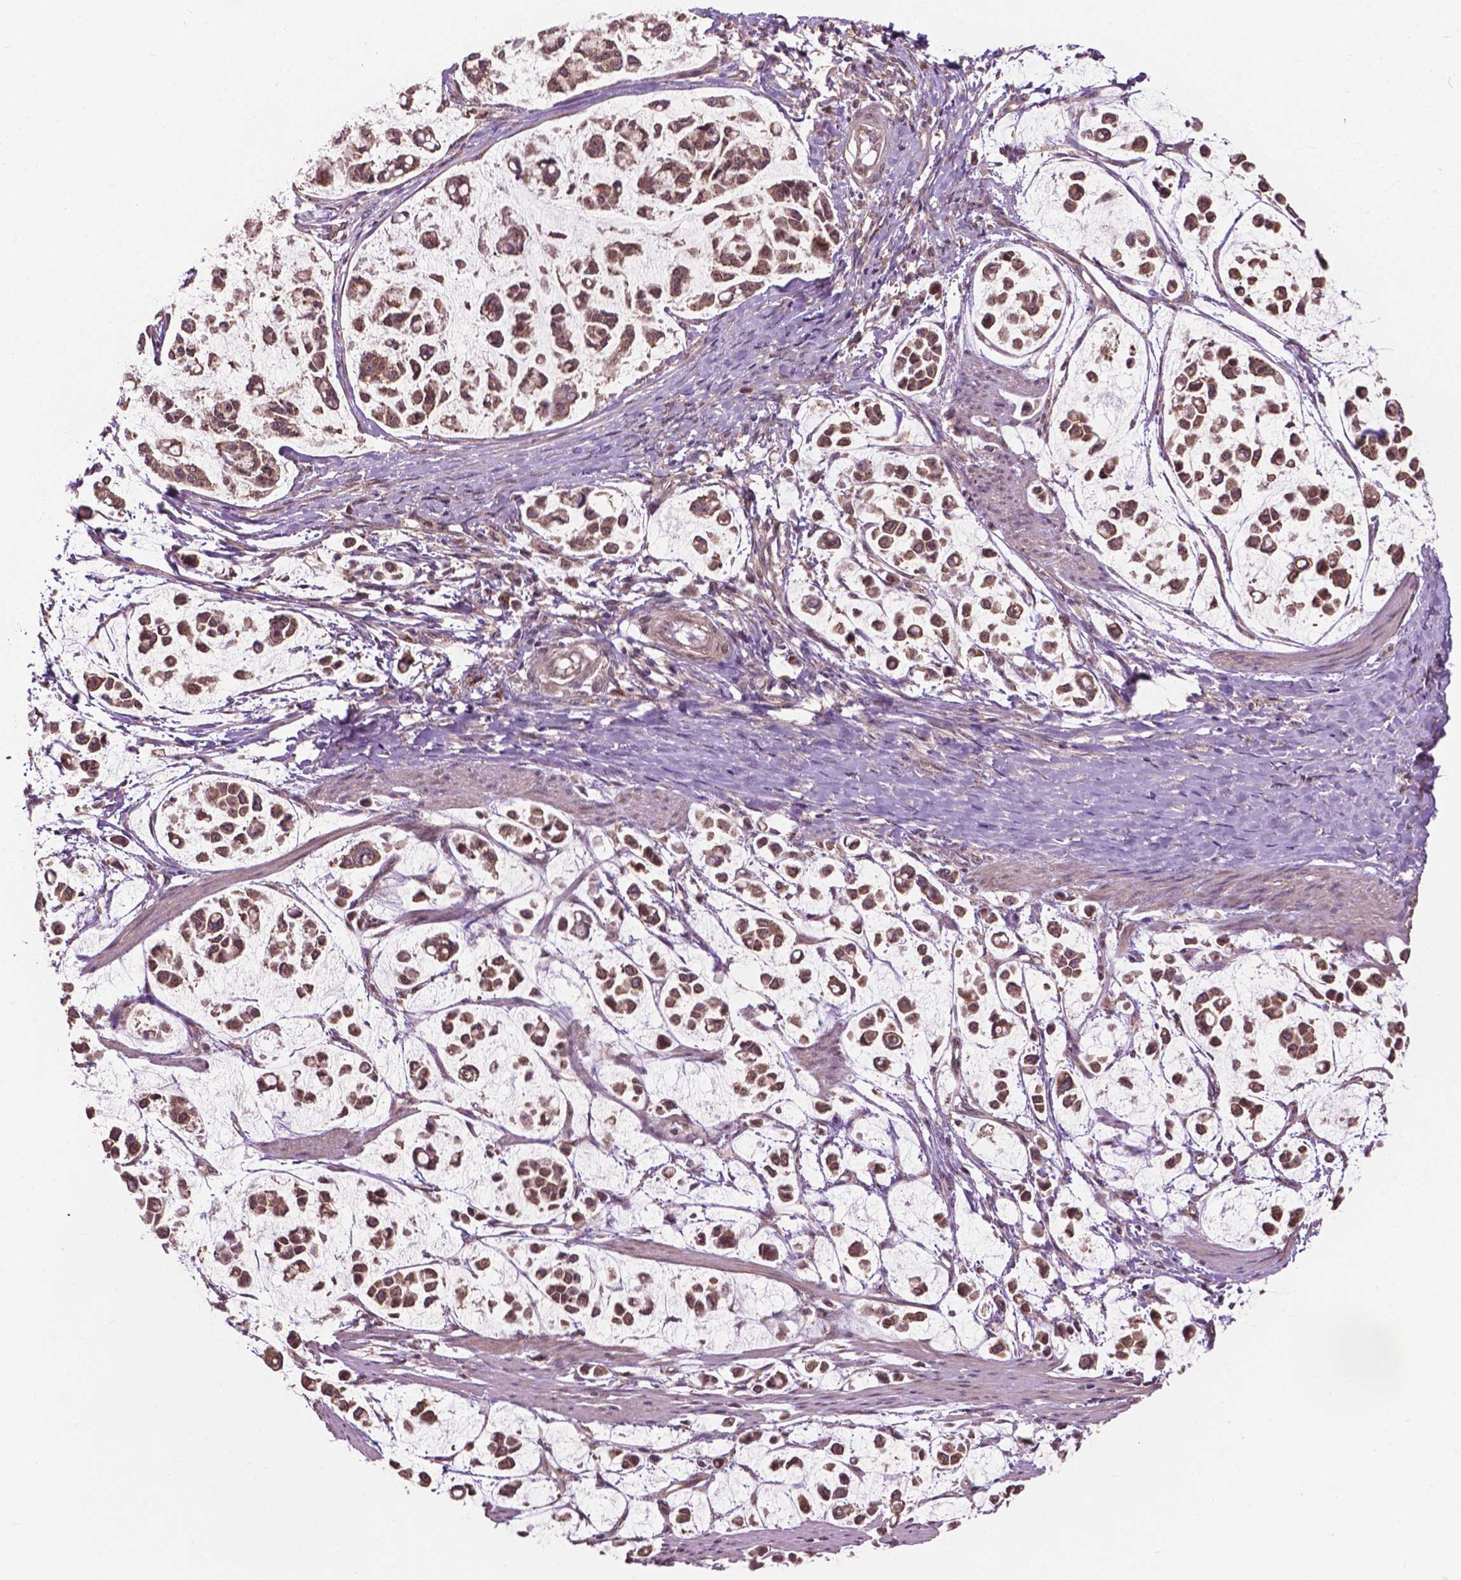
{"staining": {"intensity": "weak", "quantity": ">75%", "location": "cytoplasmic/membranous"}, "tissue": "stomach cancer", "cell_type": "Tumor cells", "image_type": "cancer", "snomed": [{"axis": "morphology", "description": "Adenocarcinoma, NOS"}, {"axis": "topography", "description": "Stomach"}], "caption": "Tumor cells display low levels of weak cytoplasmic/membranous positivity in approximately >75% of cells in human stomach cancer. Using DAB (brown) and hematoxylin (blue) stains, captured at high magnification using brightfield microscopy.", "gene": "PPP1CB", "patient": {"sex": "male", "age": 82}}